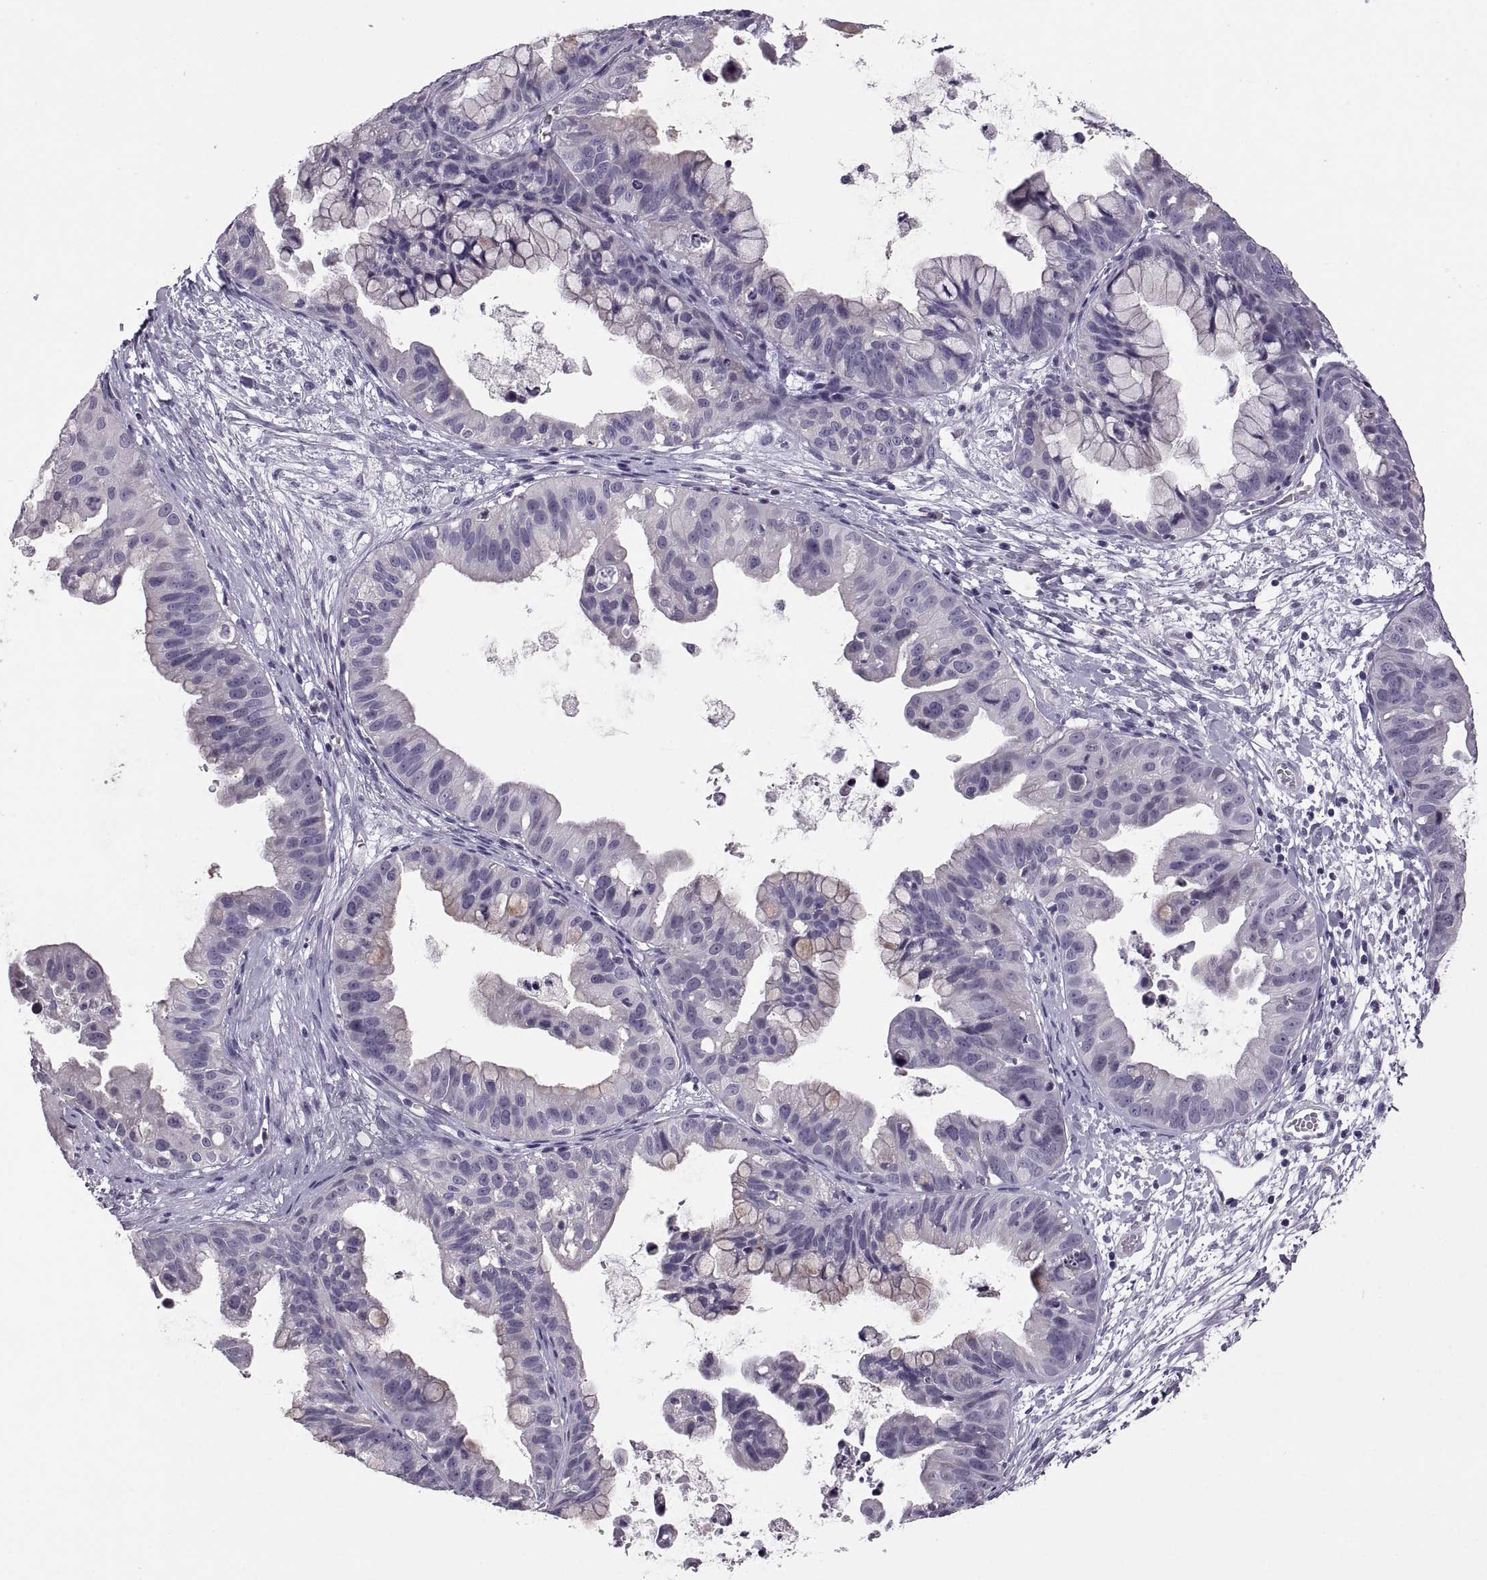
{"staining": {"intensity": "negative", "quantity": "none", "location": "none"}, "tissue": "ovarian cancer", "cell_type": "Tumor cells", "image_type": "cancer", "snomed": [{"axis": "morphology", "description": "Cystadenocarcinoma, mucinous, NOS"}, {"axis": "topography", "description": "Ovary"}], "caption": "Human ovarian mucinous cystadenocarcinoma stained for a protein using immunohistochemistry (IHC) reveals no expression in tumor cells.", "gene": "MAGEB18", "patient": {"sex": "female", "age": 76}}